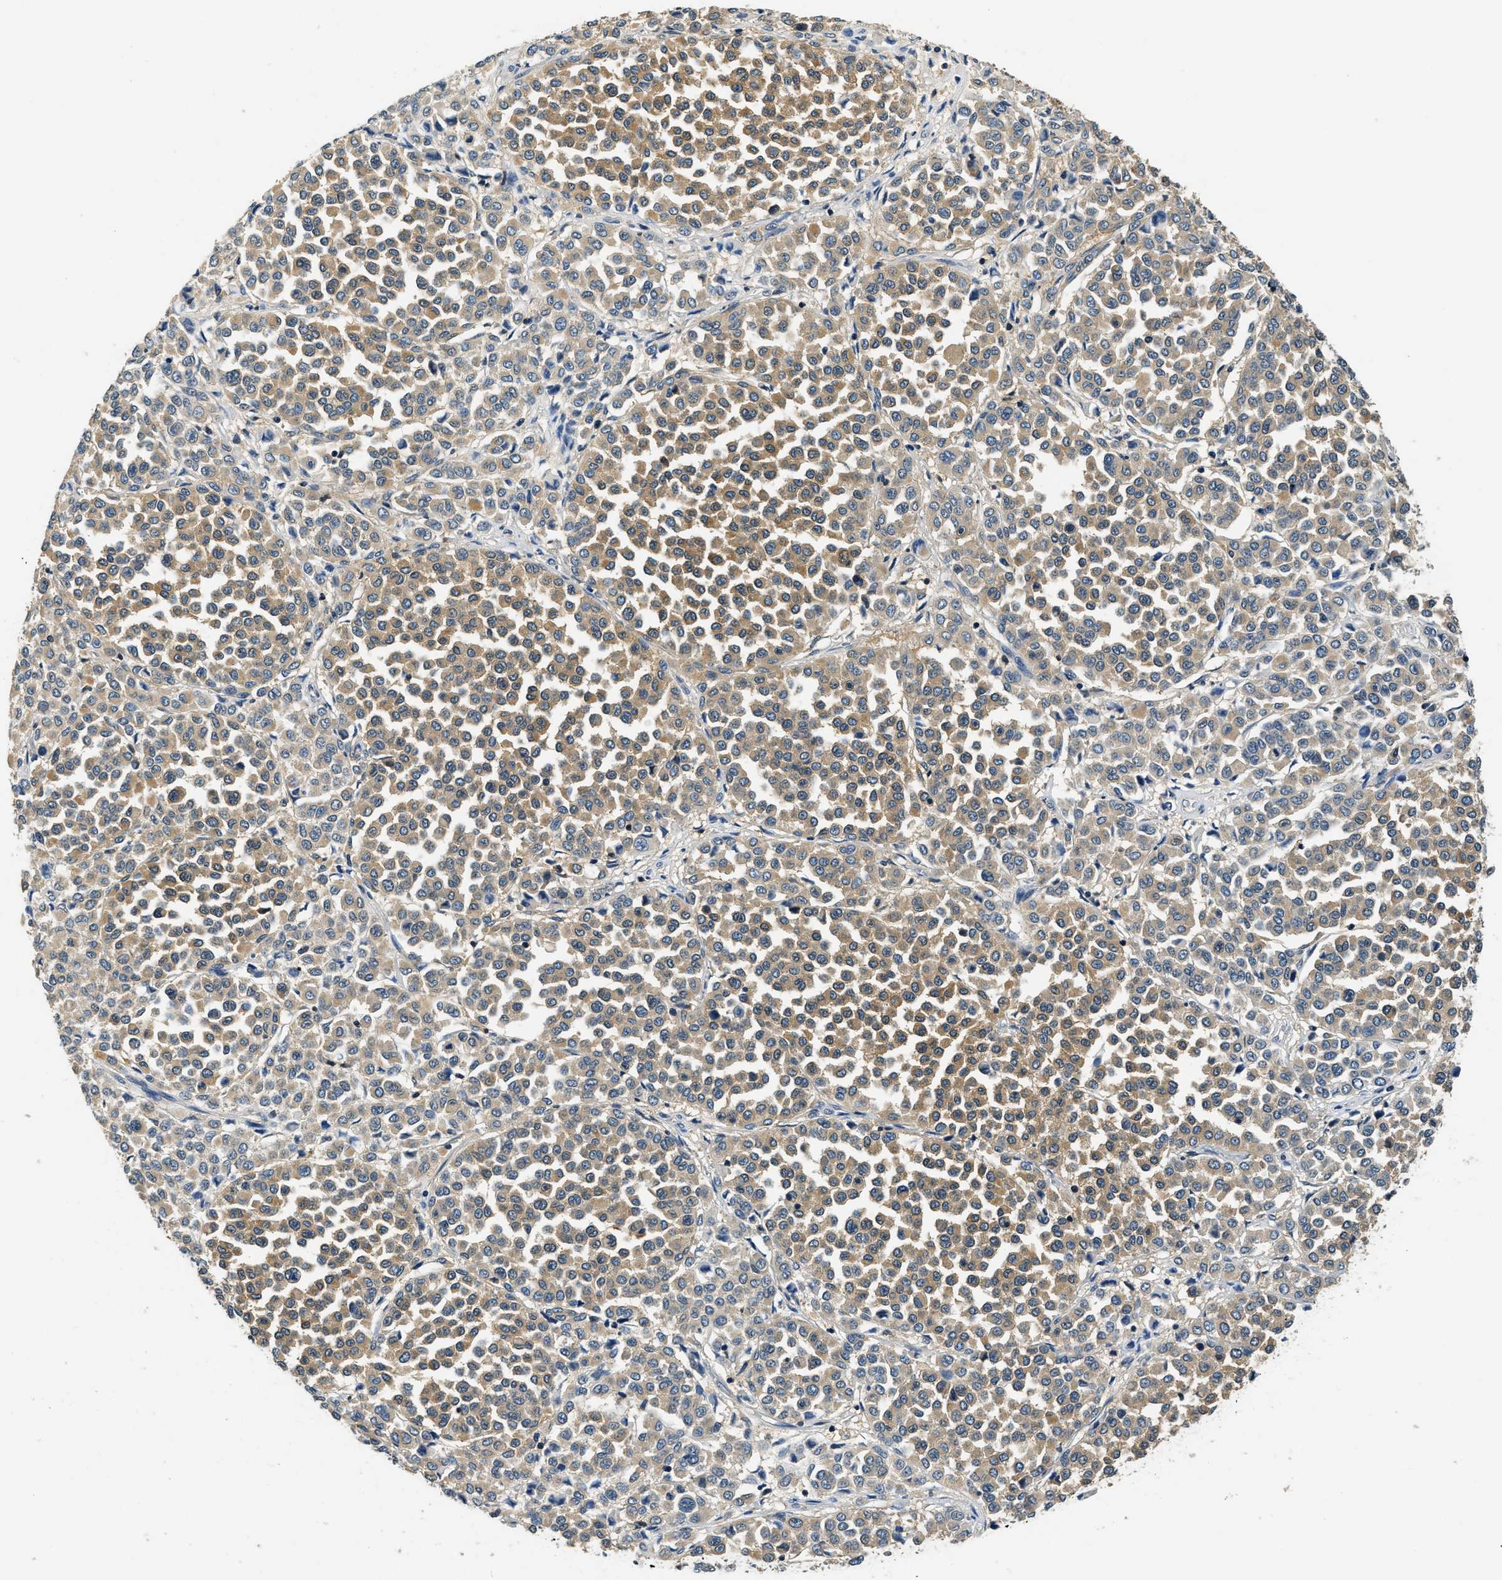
{"staining": {"intensity": "moderate", "quantity": ">75%", "location": "cytoplasmic/membranous"}, "tissue": "melanoma", "cell_type": "Tumor cells", "image_type": "cancer", "snomed": [{"axis": "morphology", "description": "Malignant melanoma, Metastatic site"}, {"axis": "topography", "description": "Pancreas"}], "caption": "Malignant melanoma (metastatic site) was stained to show a protein in brown. There is medium levels of moderate cytoplasmic/membranous positivity in approximately >75% of tumor cells. The staining is performed using DAB brown chromogen to label protein expression. The nuclei are counter-stained blue using hematoxylin.", "gene": "RESF1", "patient": {"sex": "female", "age": 30}}